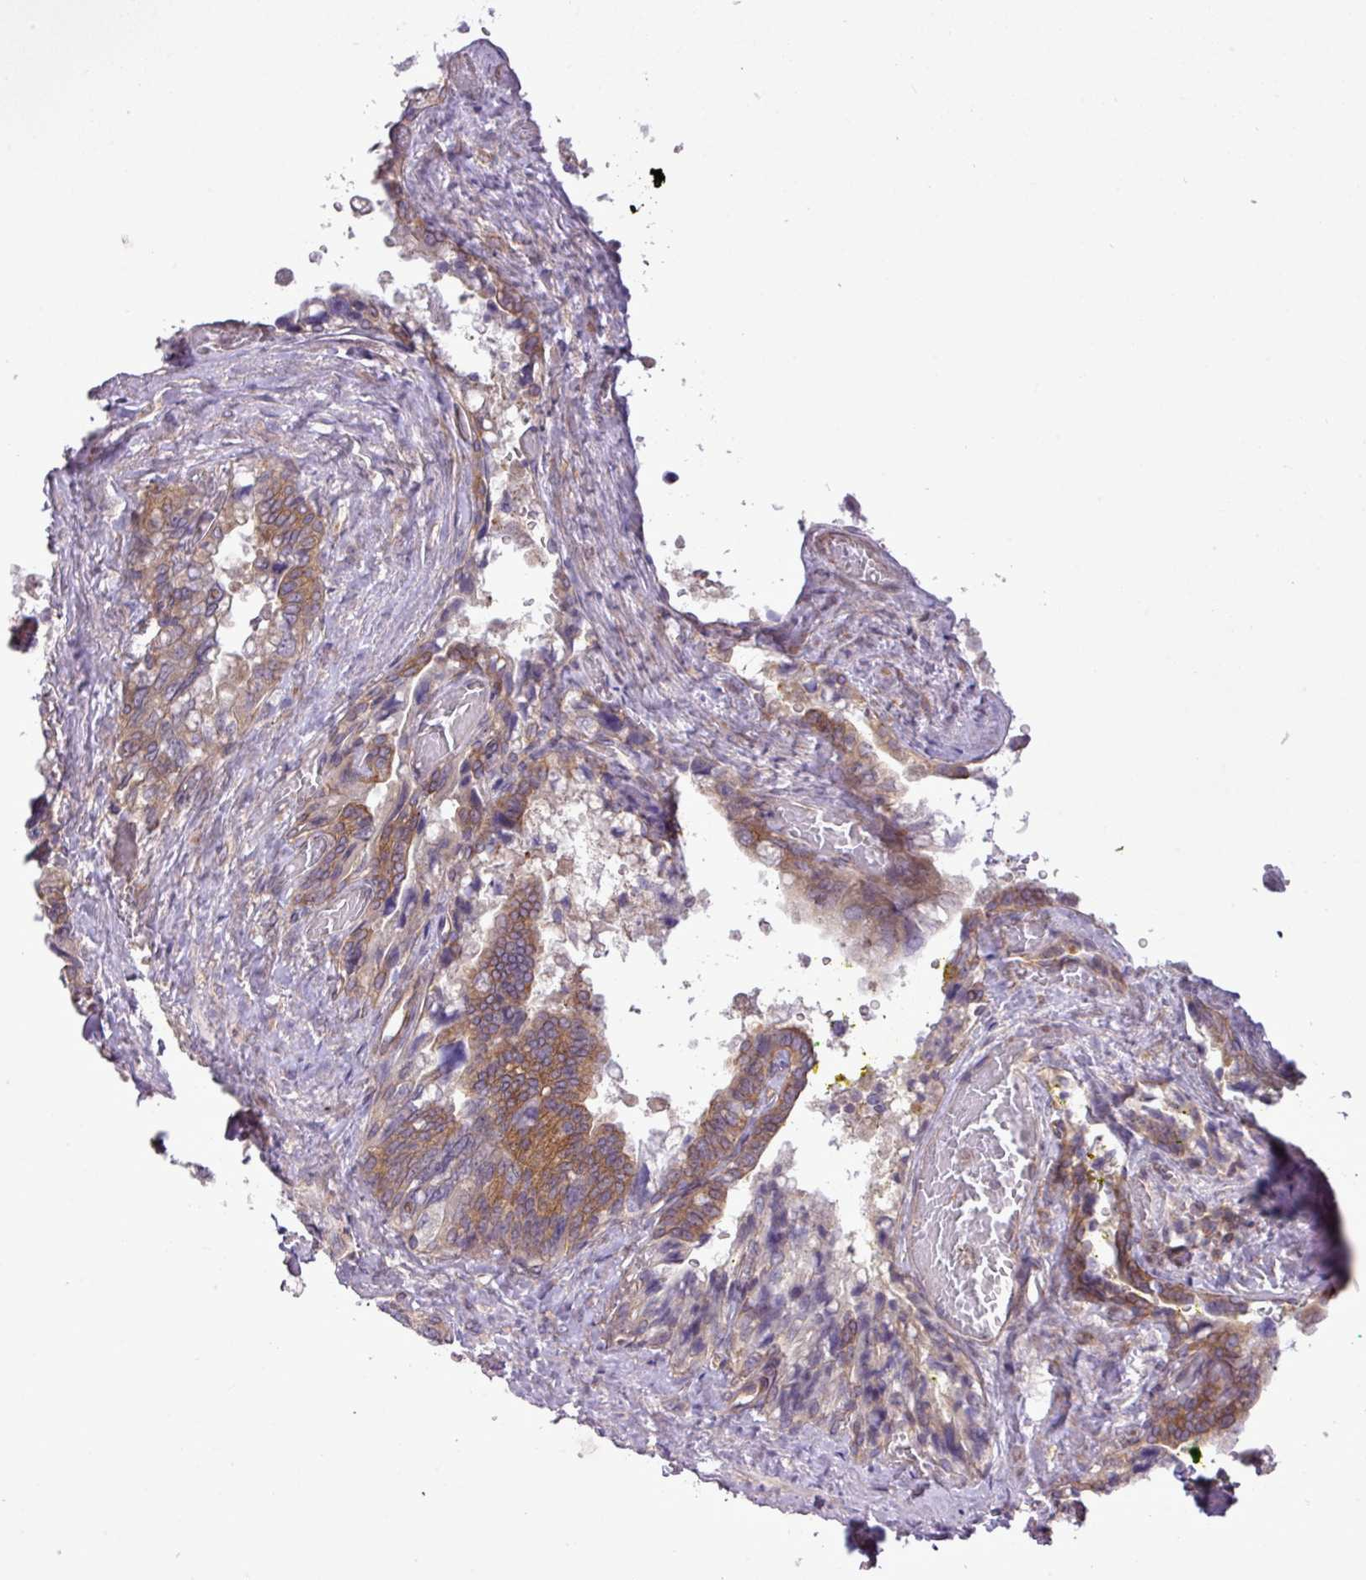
{"staining": {"intensity": "moderate", "quantity": ">75%", "location": "cytoplasmic/membranous"}, "tissue": "seminal vesicle", "cell_type": "Glandular cells", "image_type": "normal", "snomed": [{"axis": "morphology", "description": "Normal tissue, NOS"}, {"axis": "topography", "description": "Seminal veicle"}, {"axis": "topography", "description": "Peripheral nerve tissue"}], "caption": "Human seminal vesicle stained with a brown dye displays moderate cytoplasmic/membranous positive expression in approximately >75% of glandular cells.", "gene": "FAM222B", "patient": {"sex": "male", "age": 60}}